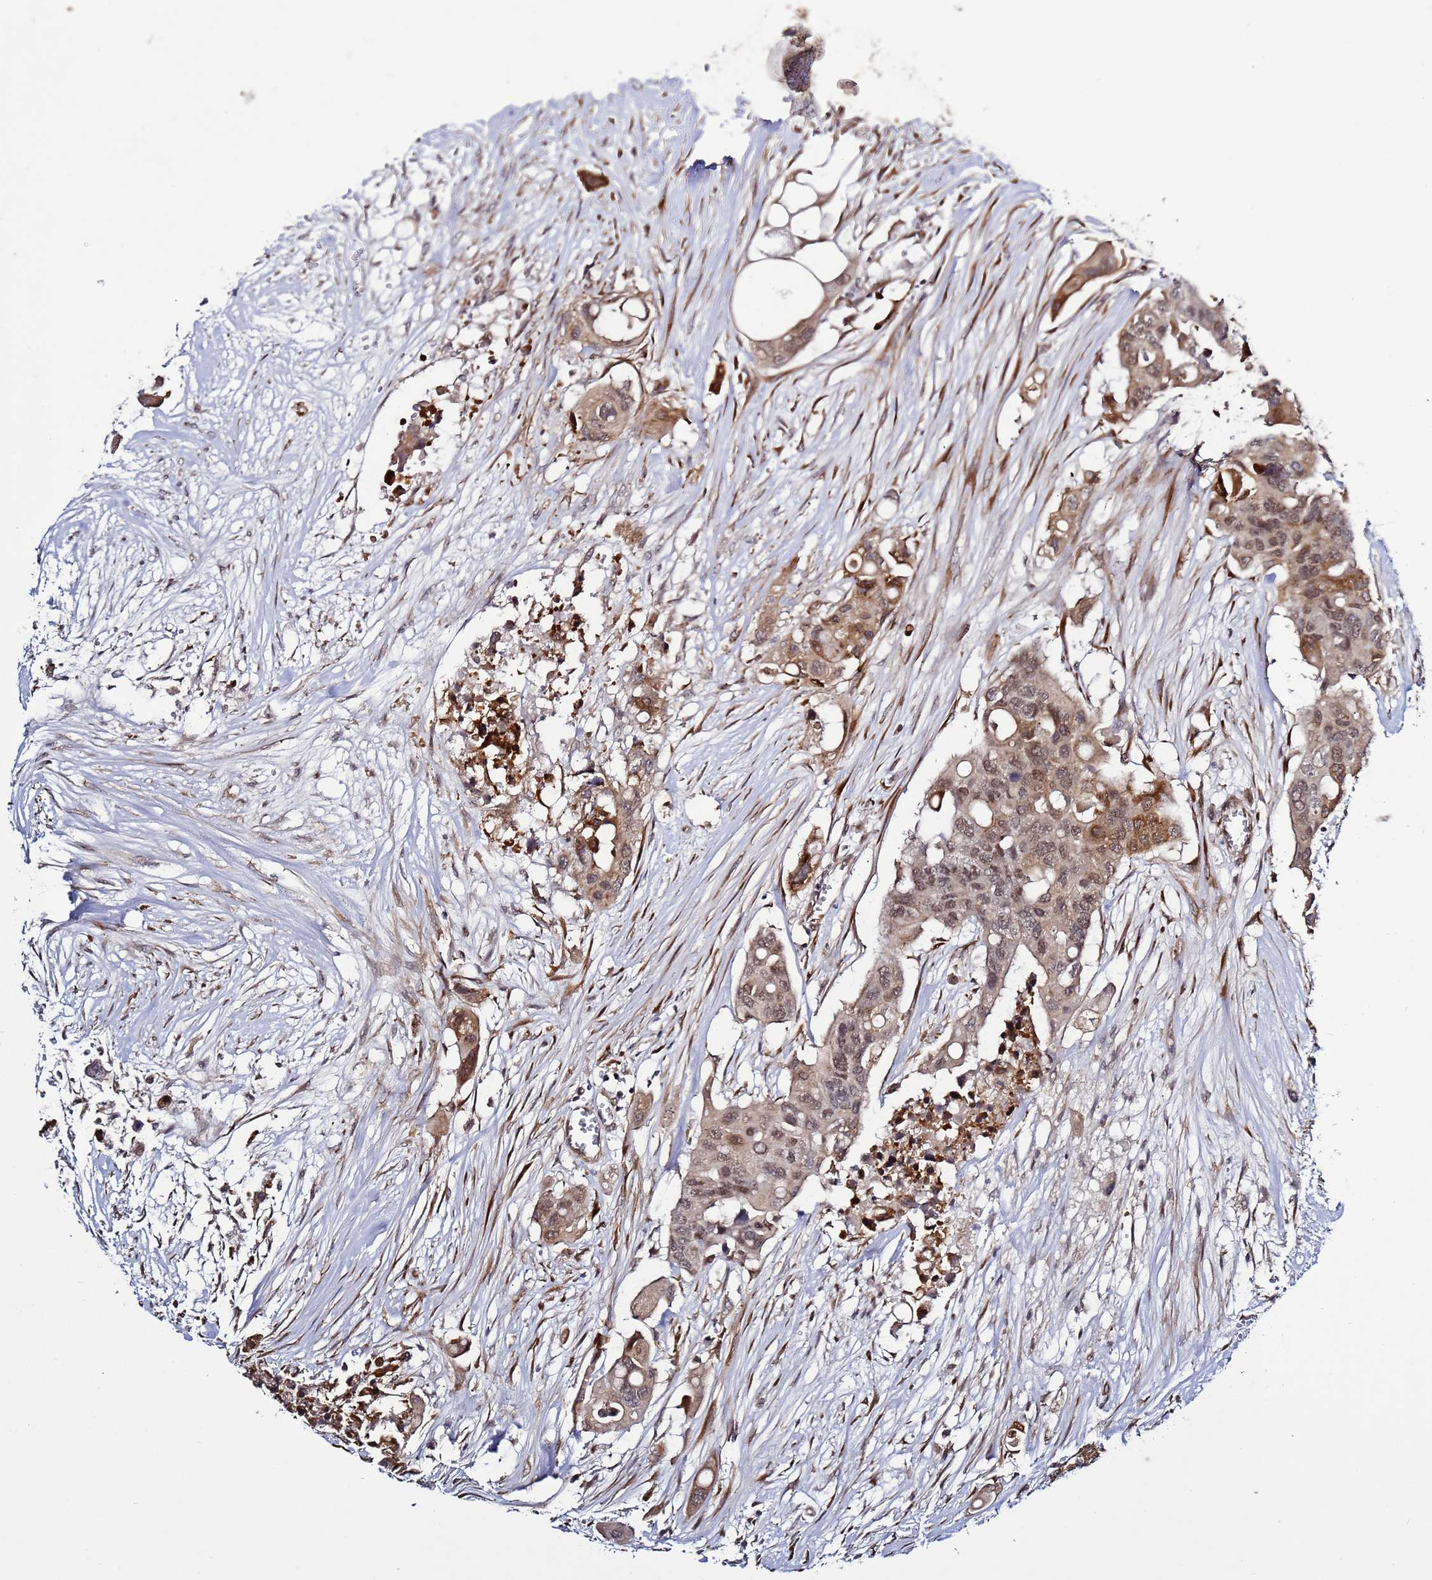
{"staining": {"intensity": "moderate", "quantity": ">75%", "location": "cytoplasmic/membranous,nuclear"}, "tissue": "colorectal cancer", "cell_type": "Tumor cells", "image_type": "cancer", "snomed": [{"axis": "morphology", "description": "Adenocarcinoma, NOS"}, {"axis": "topography", "description": "Colon"}], "caption": "Tumor cells demonstrate medium levels of moderate cytoplasmic/membranous and nuclear staining in approximately >75% of cells in human colorectal cancer (adenocarcinoma).", "gene": "POLR2D", "patient": {"sex": "male", "age": 77}}